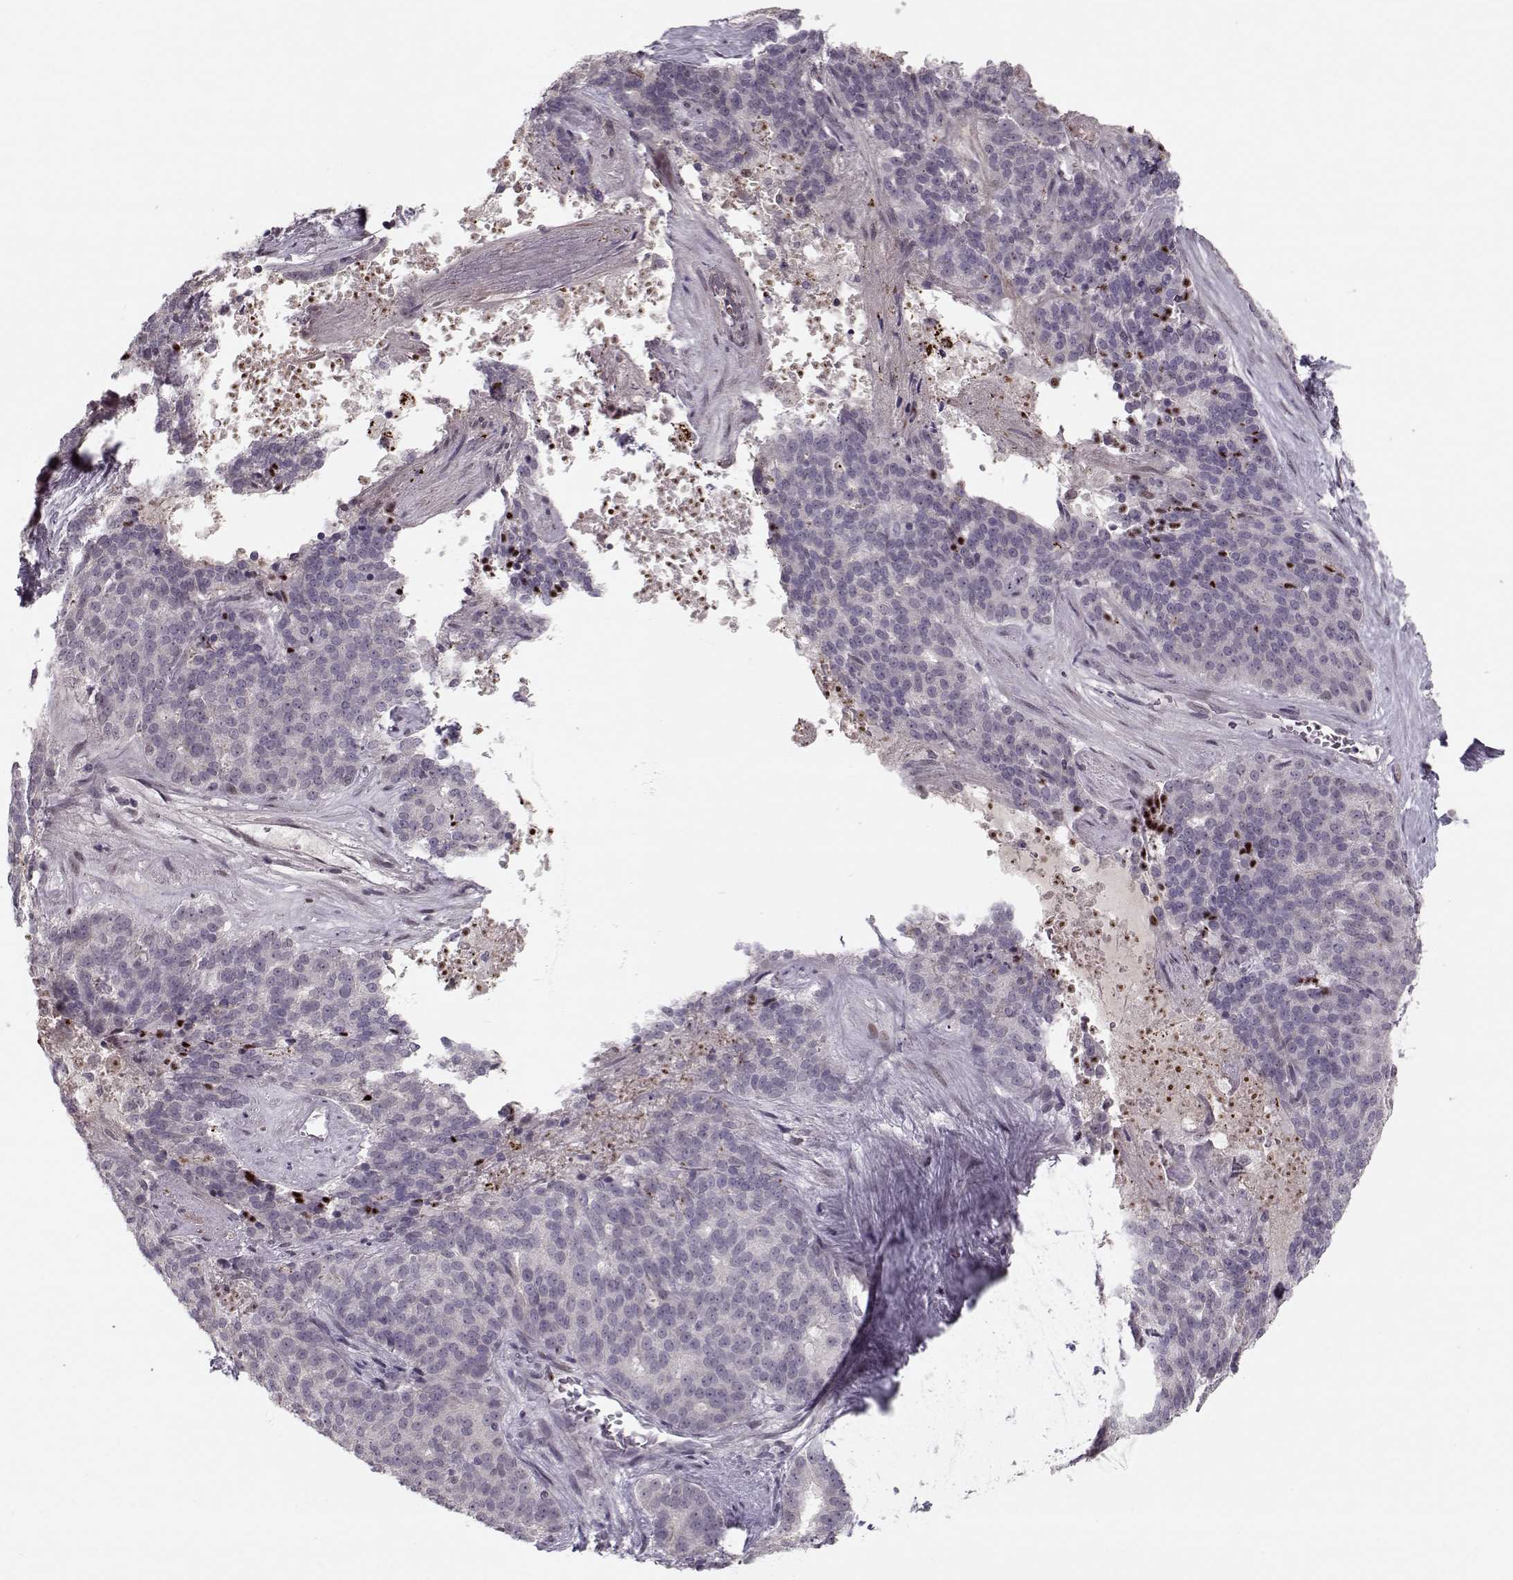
{"staining": {"intensity": "negative", "quantity": "none", "location": "none"}, "tissue": "liver cancer", "cell_type": "Tumor cells", "image_type": "cancer", "snomed": [{"axis": "morphology", "description": "Cholangiocarcinoma"}, {"axis": "topography", "description": "Liver"}], "caption": "Immunohistochemistry (IHC) histopathology image of neoplastic tissue: cholangiocarcinoma (liver) stained with DAB exhibits no significant protein staining in tumor cells.", "gene": "DNAI3", "patient": {"sex": "female", "age": 47}}